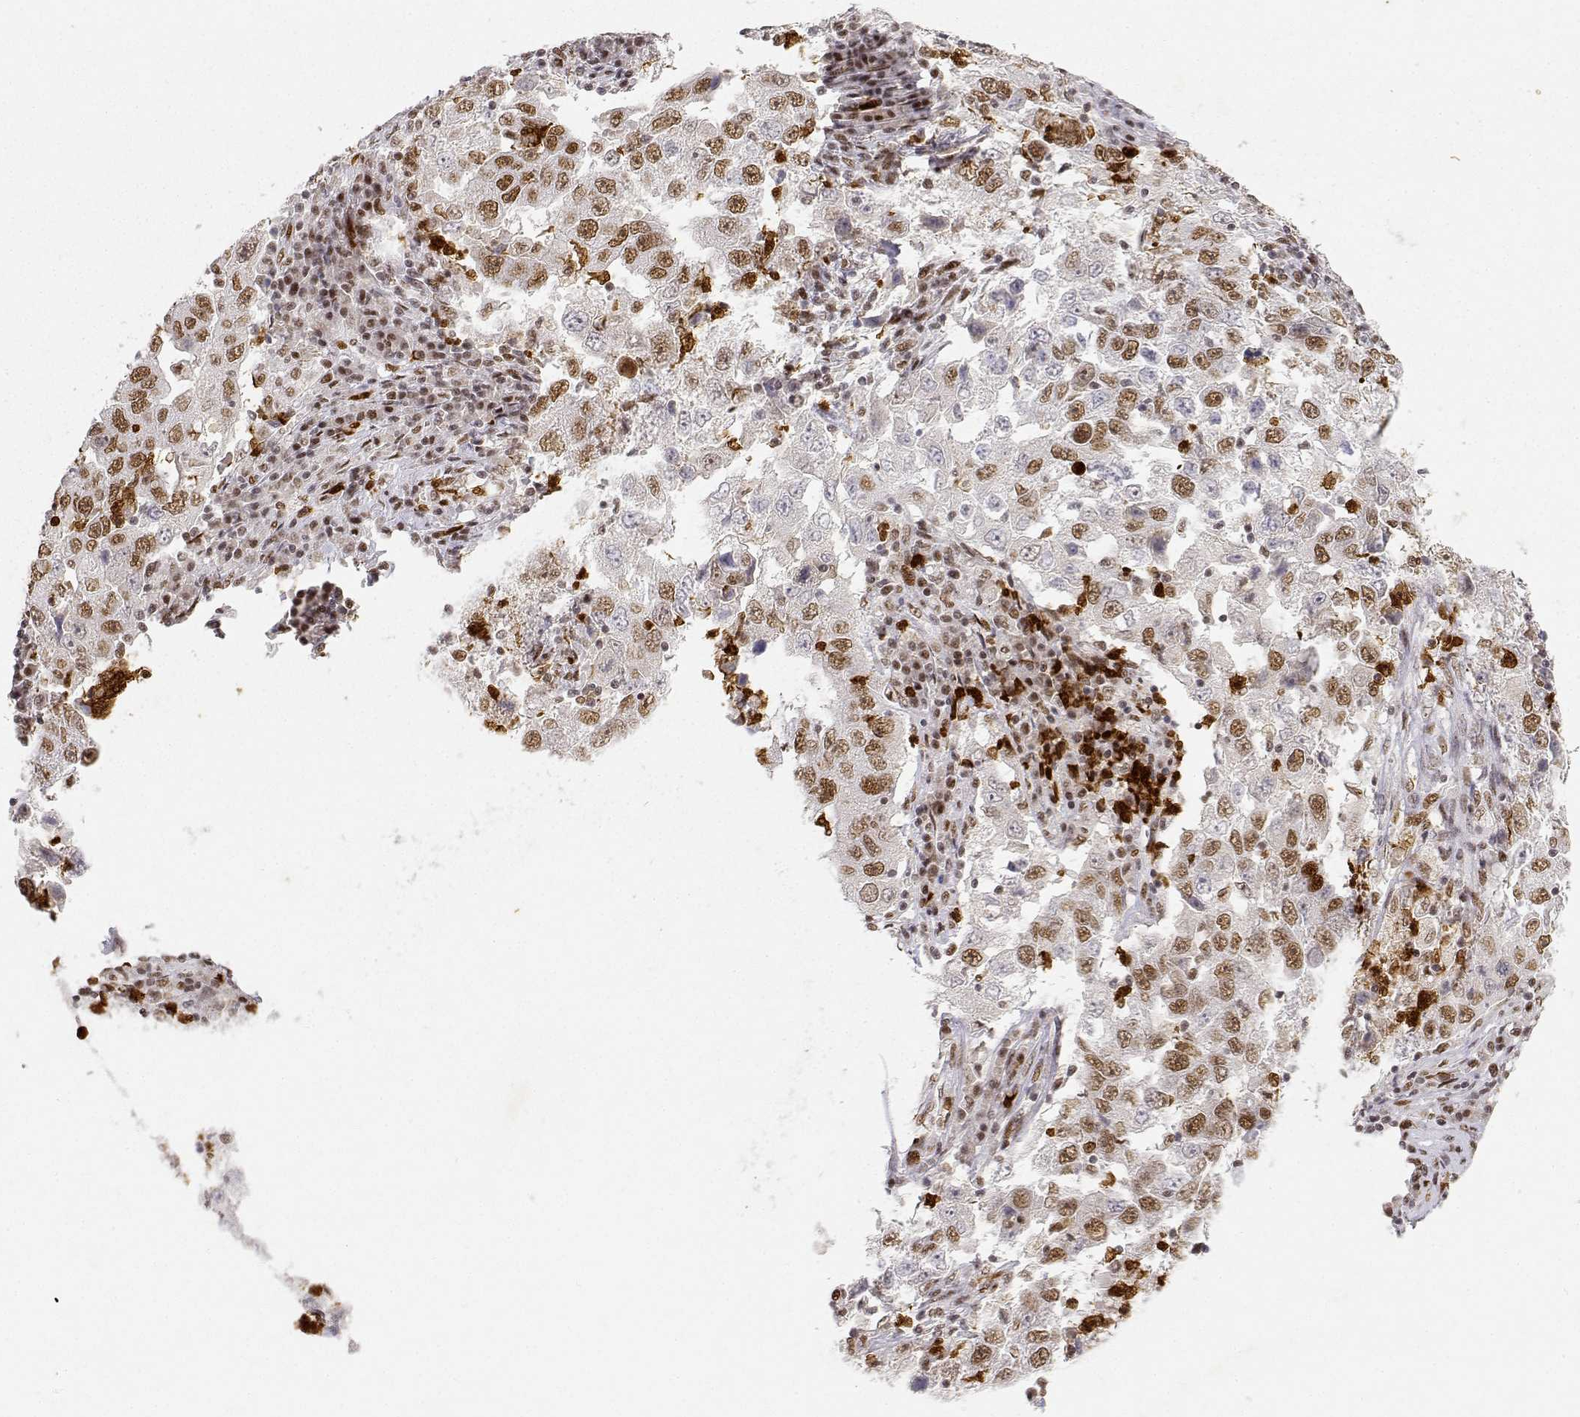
{"staining": {"intensity": "weak", "quantity": ">75%", "location": "nuclear"}, "tissue": "lung cancer", "cell_type": "Tumor cells", "image_type": "cancer", "snomed": [{"axis": "morphology", "description": "Adenocarcinoma, NOS"}, {"axis": "topography", "description": "Lung"}], "caption": "There is low levels of weak nuclear staining in tumor cells of adenocarcinoma (lung), as demonstrated by immunohistochemical staining (brown color).", "gene": "RSF1", "patient": {"sex": "male", "age": 73}}